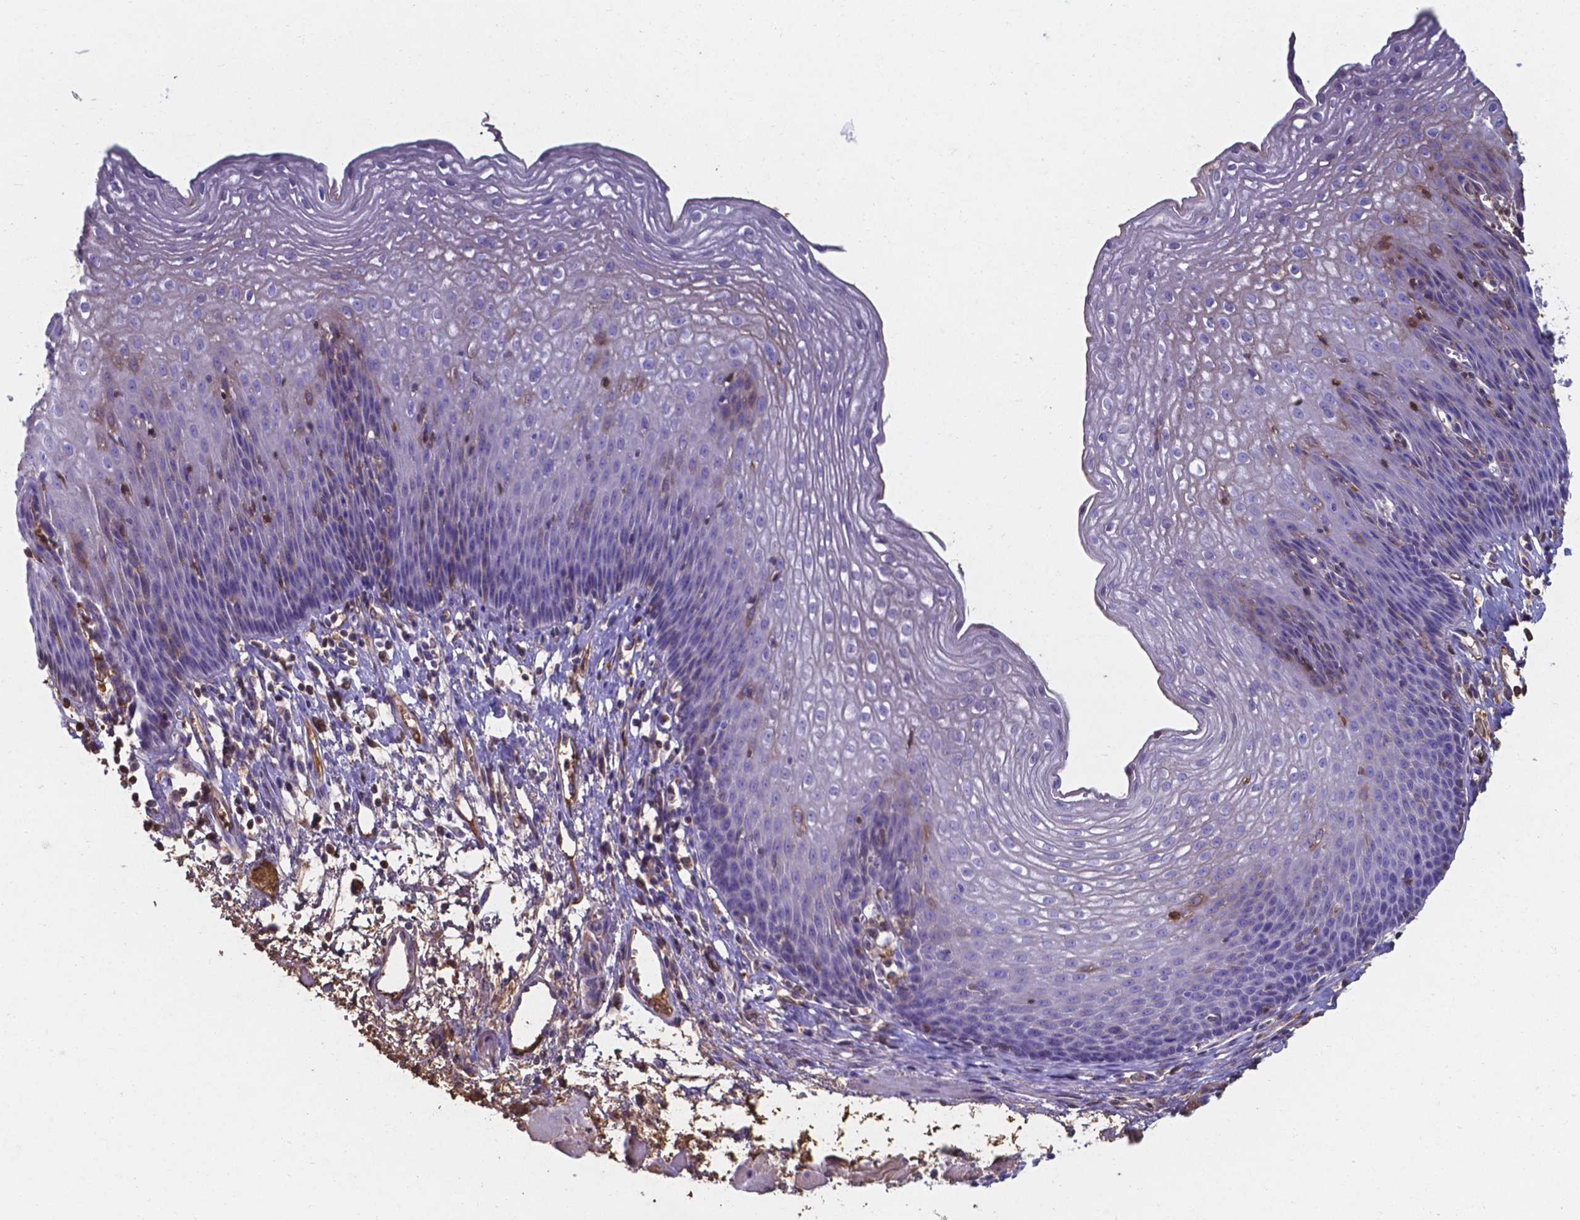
{"staining": {"intensity": "strong", "quantity": "<25%", "location": "nuclear"}, "tissue": "esophagus", "cell_type": "Squamous epithelial cells", "image_type": "normal", "snomed": [{"axis": "morphology", "description": "Normal tissue, NOS"}, {"axis": "topography", "description": "Esophagus"}], "caption": "Immunohistochemical staining of benign human esophagus demonstrates <25% levels of strong nuclear protein positivity in approximately <25% of squamous epithelial cells.", "gene": "SERPINA1", "patient": {"sex": "female", "age": 64}}